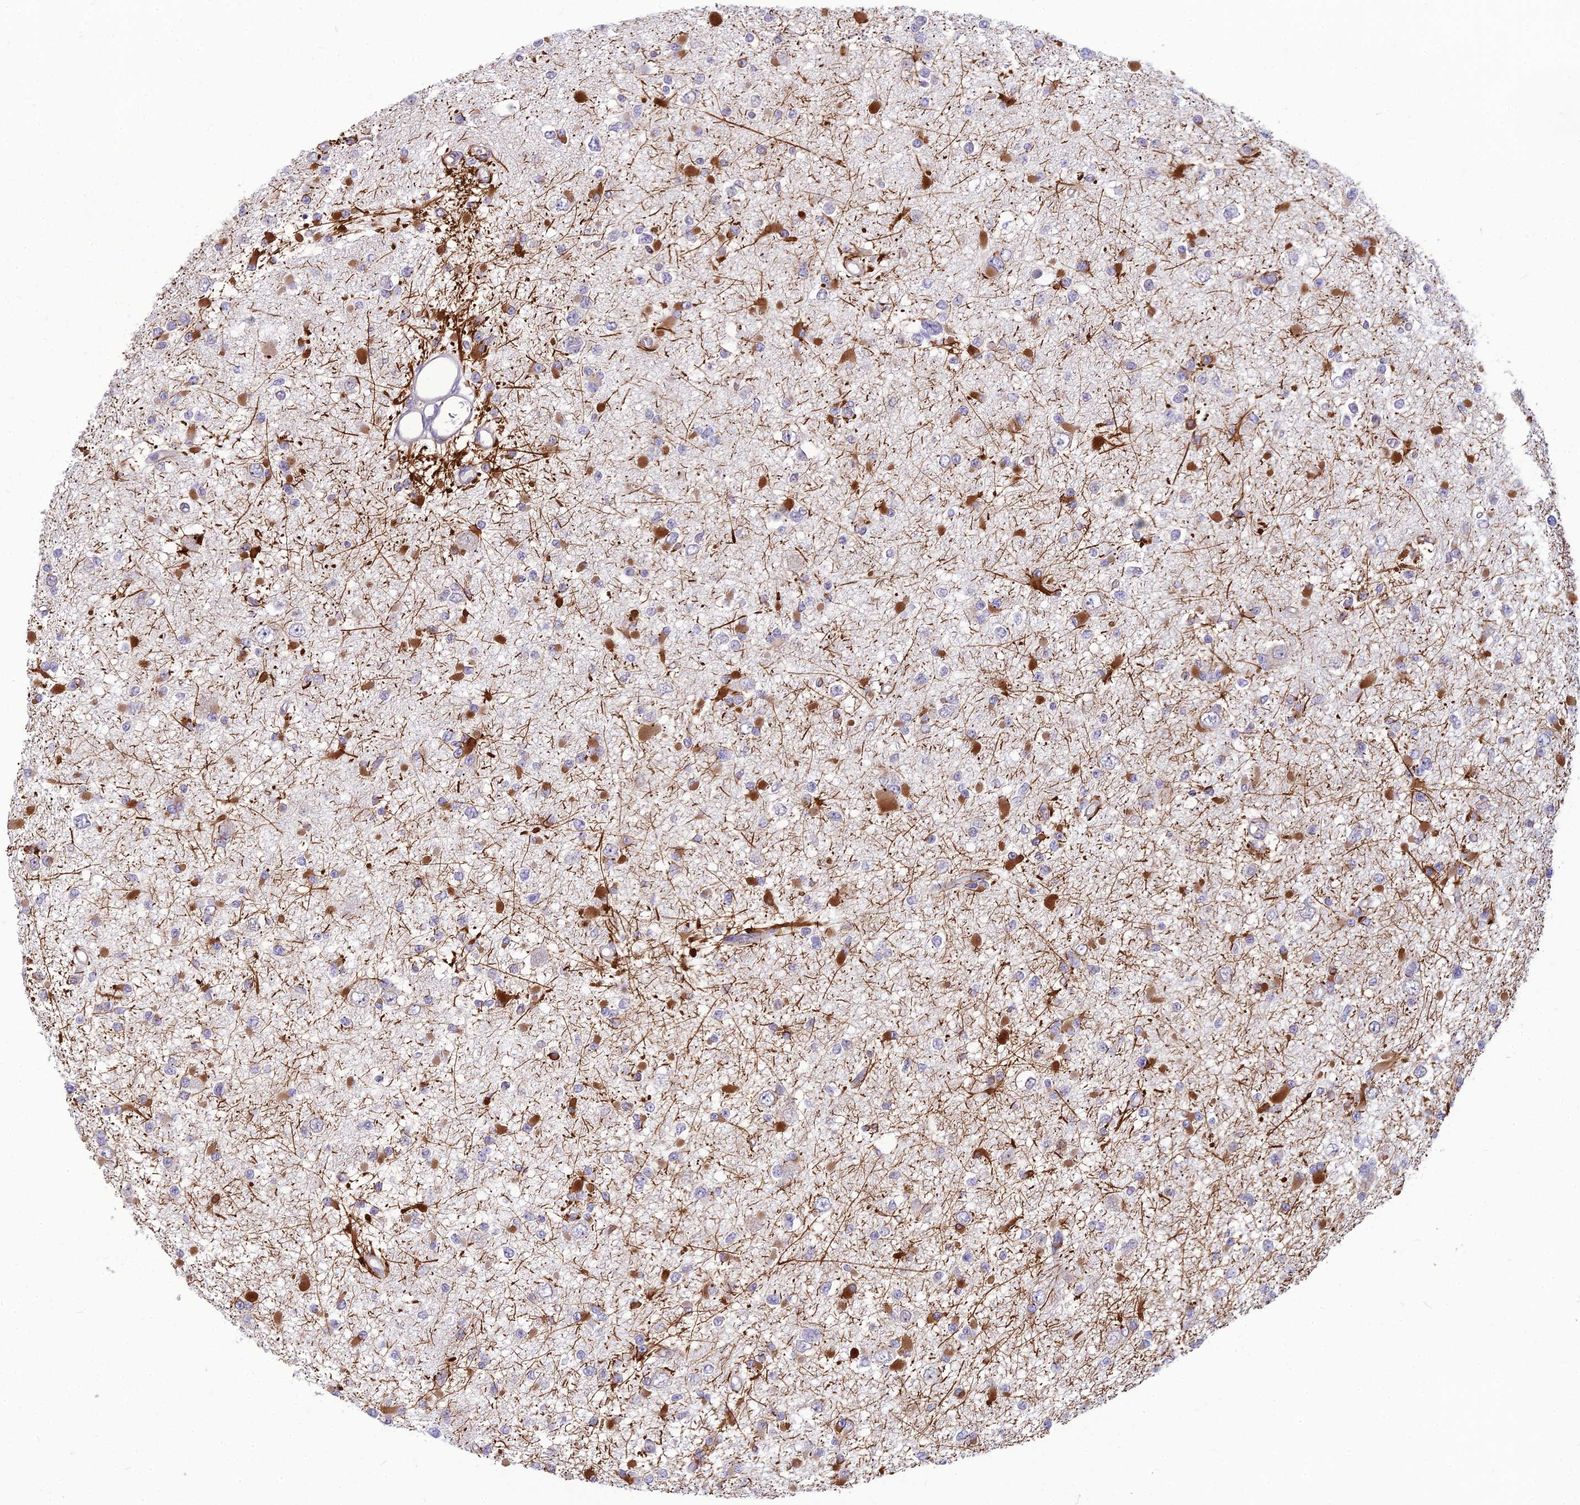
{"staining": {"intensity": "moderate", "quantity": "<25%", "location": "cytoplasmic/membranous"}, "tissue": "glioma", "cell_type": "Tumor cells", "image_type": "cancer", "snomed": [{"axis": "morphology", "description": "Glioma, malignant, Low grade"}, {"axis": "topography", "description": "Brain"}], "caption": "Glioma stained with a protein marker exhibits moderate staining in tumor cells.", "gene": "DTX2", "patient": {"sex": "female", "age": 22}}